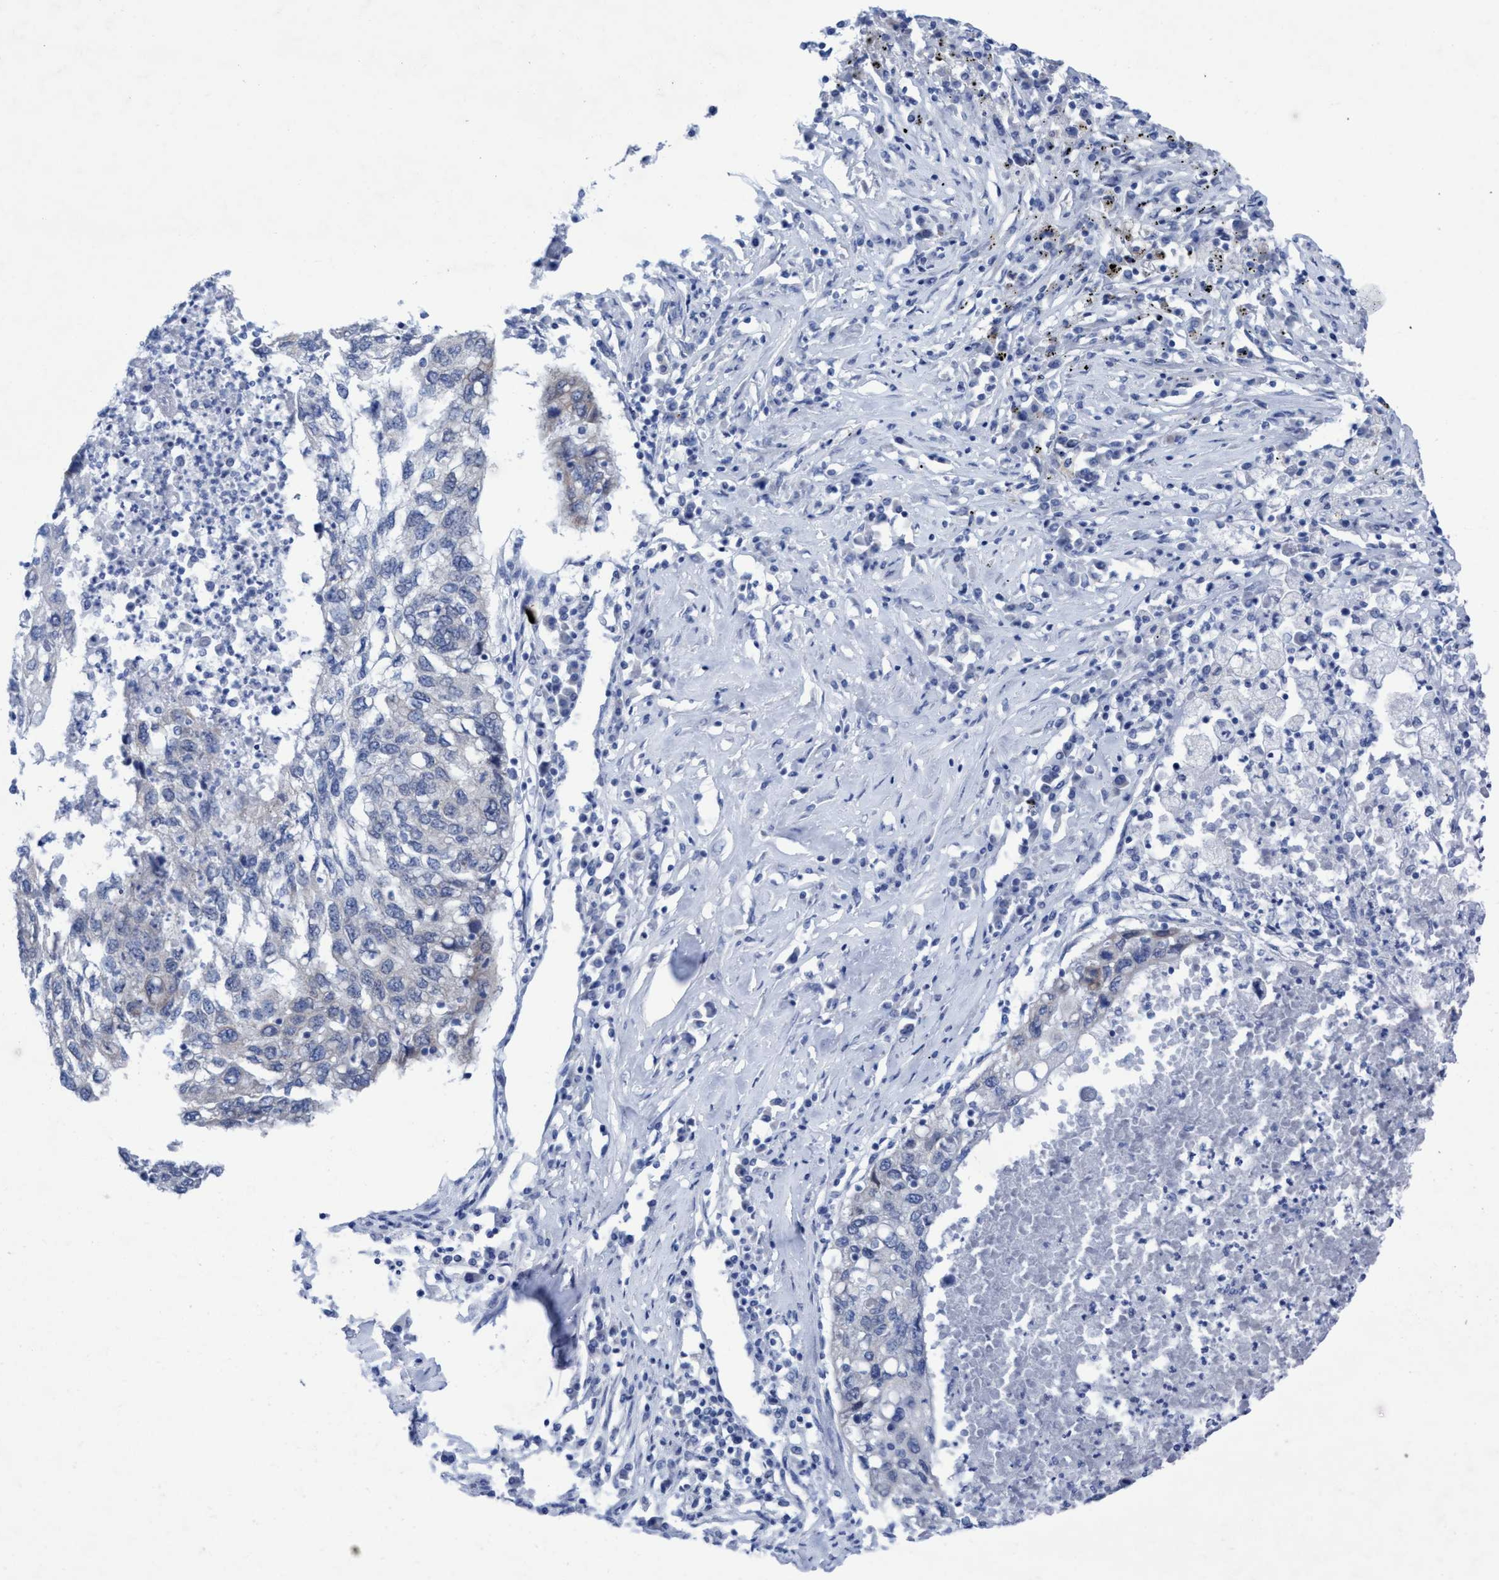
{"staining": {"intensity": "negative", "quantity": "none", "location": "none"}, "tissue": "lung cancer", "cell_type": "Tumor cells", "image_type": "cancer", "snomed": [{"axis": "morphology", "description": "Squamous cell carcinoma, NOS"}, {"axis": "topography", "description": "Lung"}], "caption": "IHC of lung cancer (squamous cell carcinoma) shows no positivity in tumor cells. Brightfield microscopy of immunohistochemistry (IHC) stained with DAB (3,3'-diaminobenzidine) (brown) and hematoxylin (blue), captured at high magnification.", "gene": "RSAD1", "patient": {"sex": "female", "age": 63}}